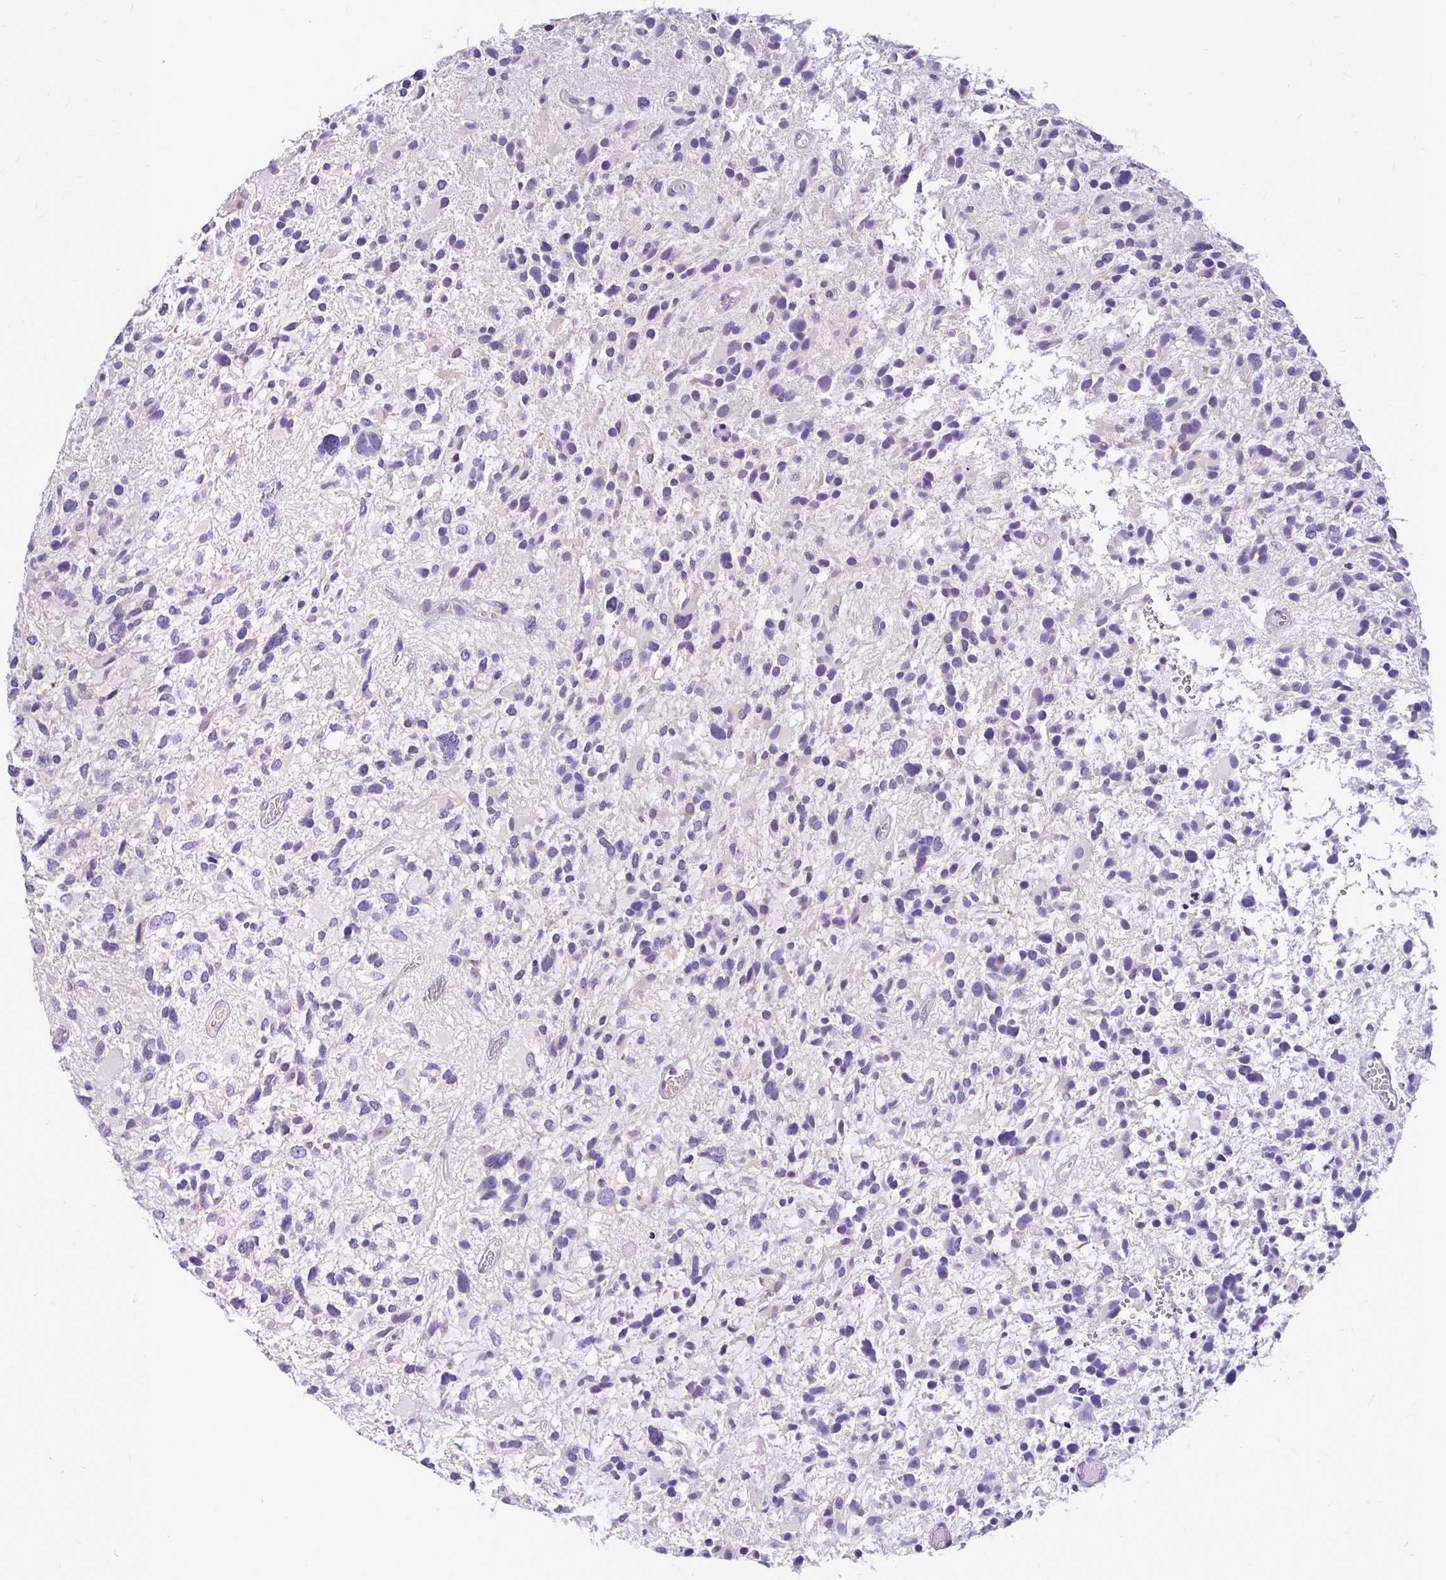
{"staining": {"intensity": "negative", "quantity": "none", "location": "none"}, "tissue": "glioma", "cell_type": "Tumor cells", "image_type": "cancer", "snomed": [{"axis": "morphology", "description": "Glioma, malignant, High grade"}, {"axis": "topography", "description": "Brain"}], "caption": "Micrograph shows no protein expression in tumor cells of malignant glioma (high-grade) tissue.", "gene": "MAP1LC3A", "patient": {"sex": "female", "age": 11}}